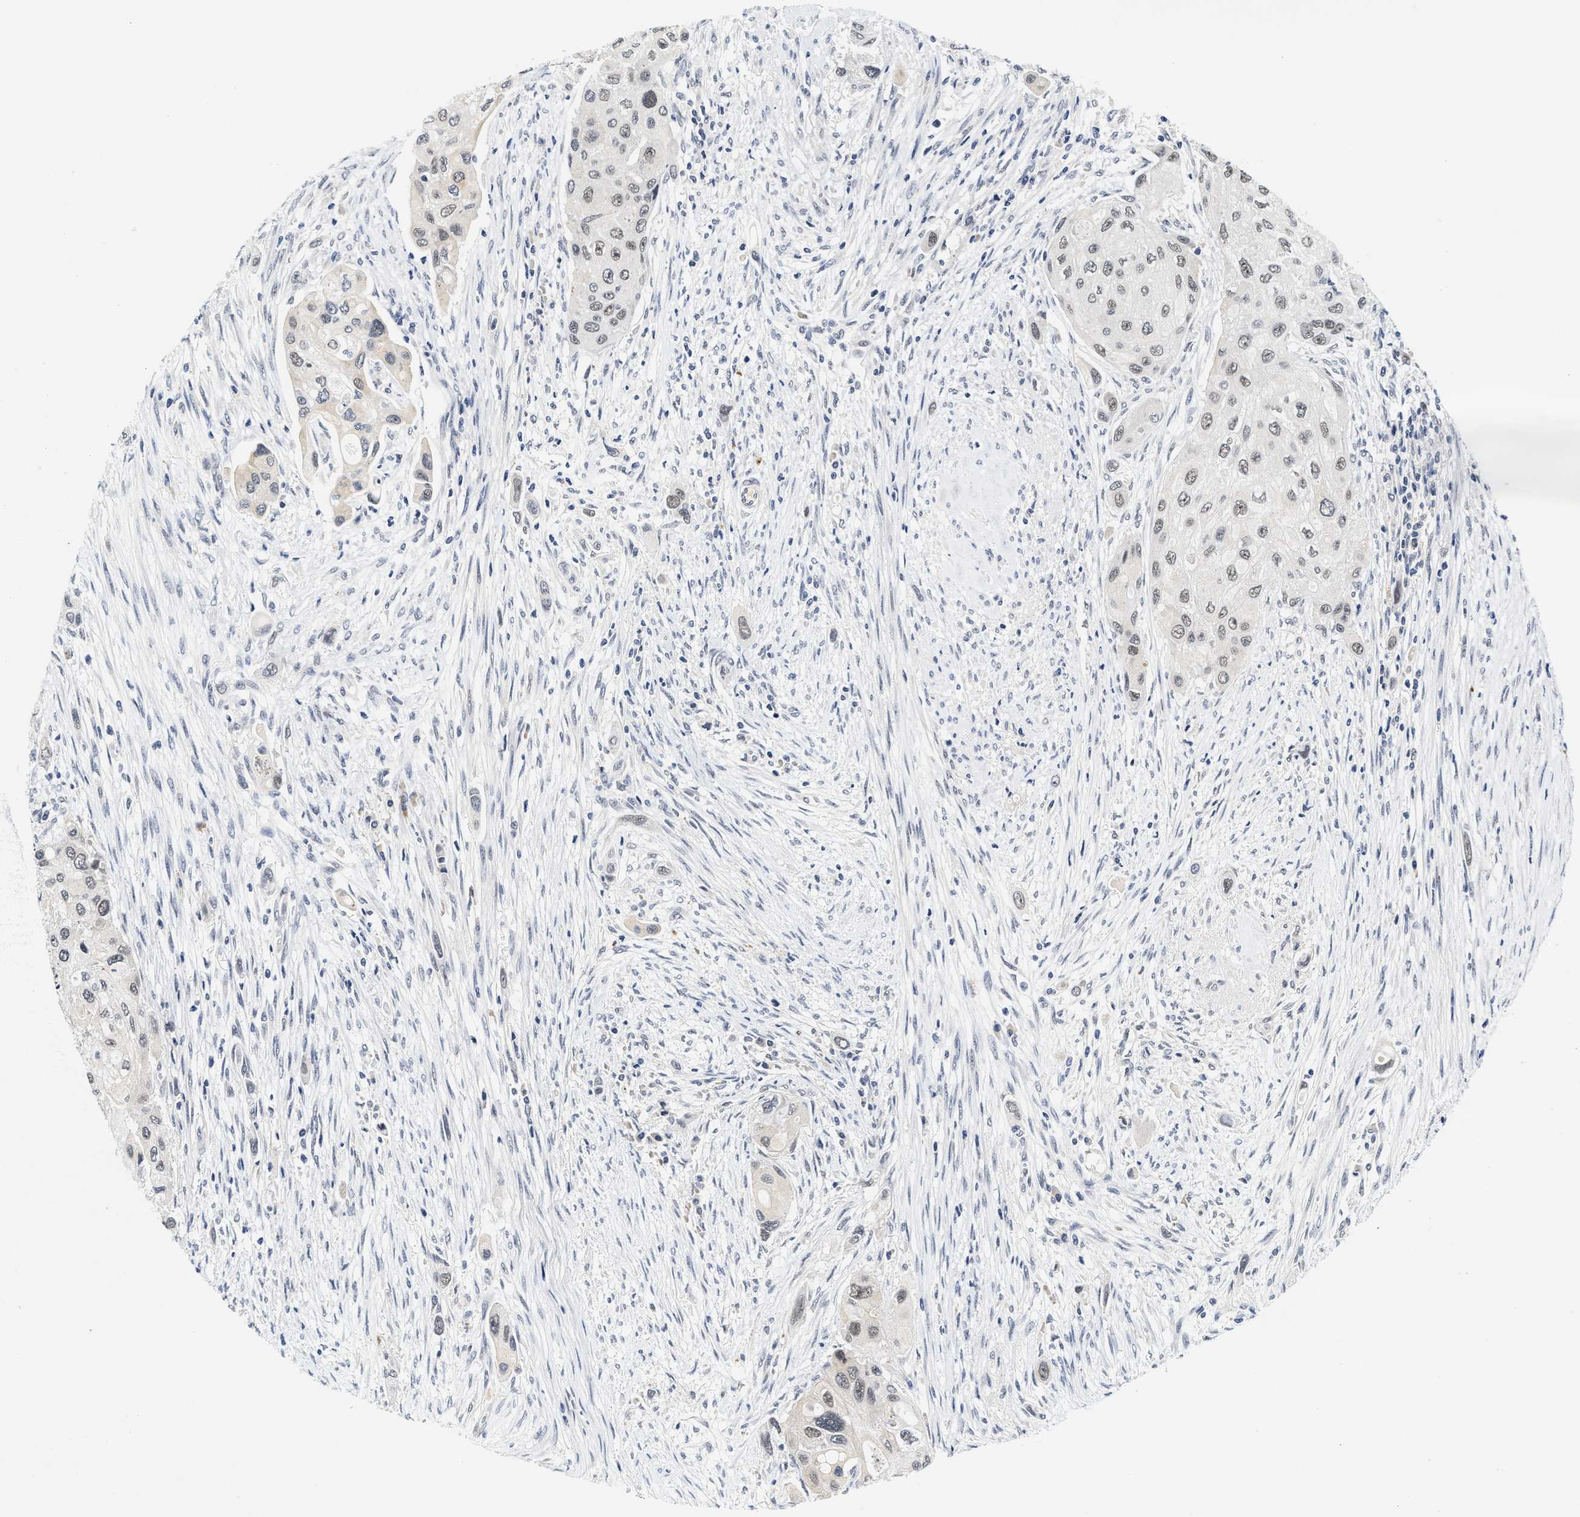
{"staining": {"intensity": "weak", "quantity": "<25%", "location": "nuclear"}, "tissue": "urothelial cancer", "cell_type": "Tumor cells", "image_type": "cancer", "snomed": [{"axis": "morphology", "description": "Urothelial carcinoma, High grade"}, {"axis": "topography", "description": "Urinary bladder"}], "caption": "This histopathology image is of urothelial carcinoma (high-grade) stained with immunohistochemistry to label a protein in brown with the nuclei are counter-stained blue. There is no staining in tumor cells. (Brightfield microscopy of DAB (3,3'-diaminobenzidine) immunohistochemistry at high magnification).", "gene": "INIP", "patient": {"sex": "female", "age": 56}}